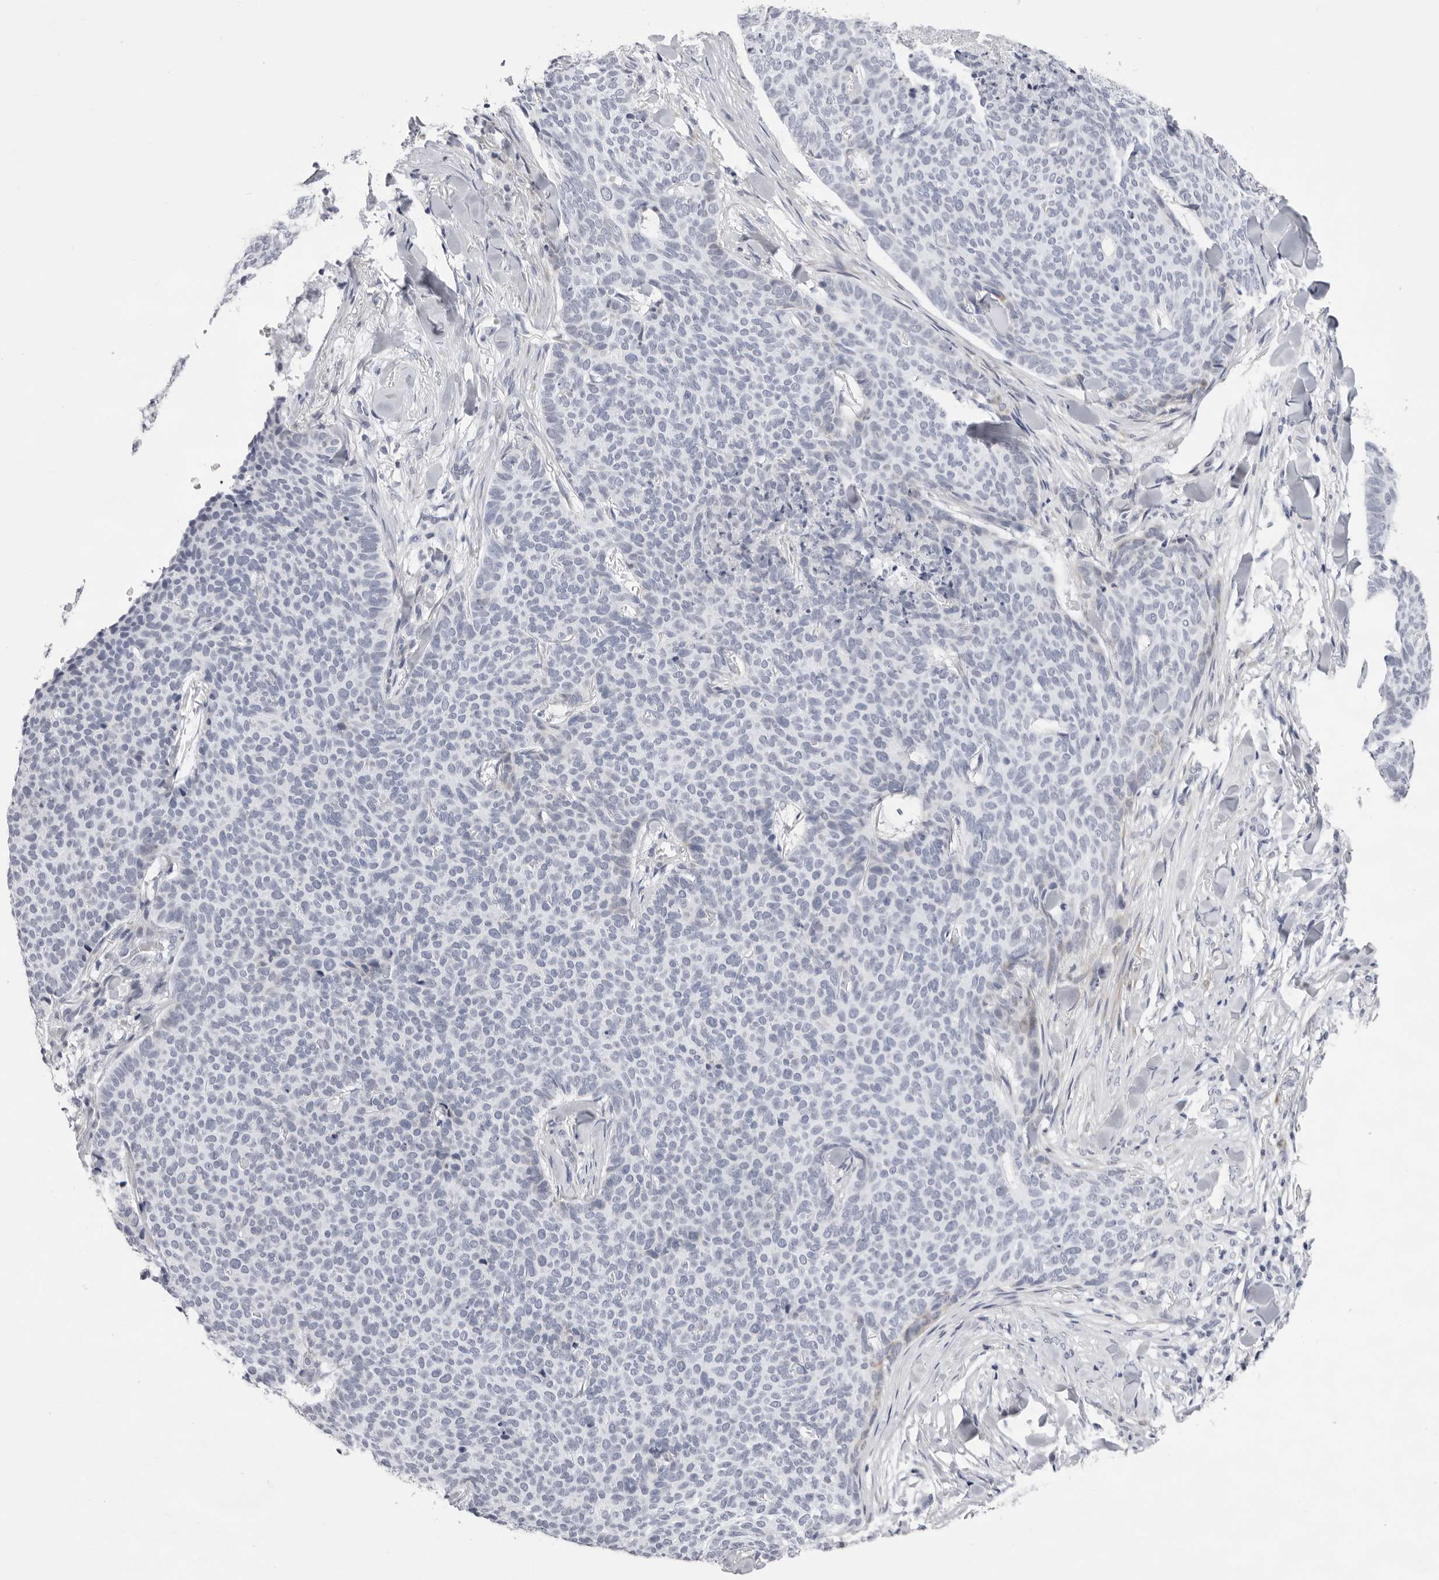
{"staining": {"intensity": "negative", "quantity": "none", "location": "none"}, "tissue": "skin cancer", "cell_type": "Tumor cells", "image_type": "cancer", "snomed": [{"axis": "morphology", "description": "Normal tissue, NOS"}, {"axis": "morphology", "description": "Basal cell carcinoma"}, {"axis": "topography", "description": "Skin"}], "caption": "IHC micrograph of skin cancer (basal cell carcinoma) stained for a protein (brown), which shows no positivity in tumor cells.", "gene": "SMIM2", "patient": {"sex": "male", "age": 50}}